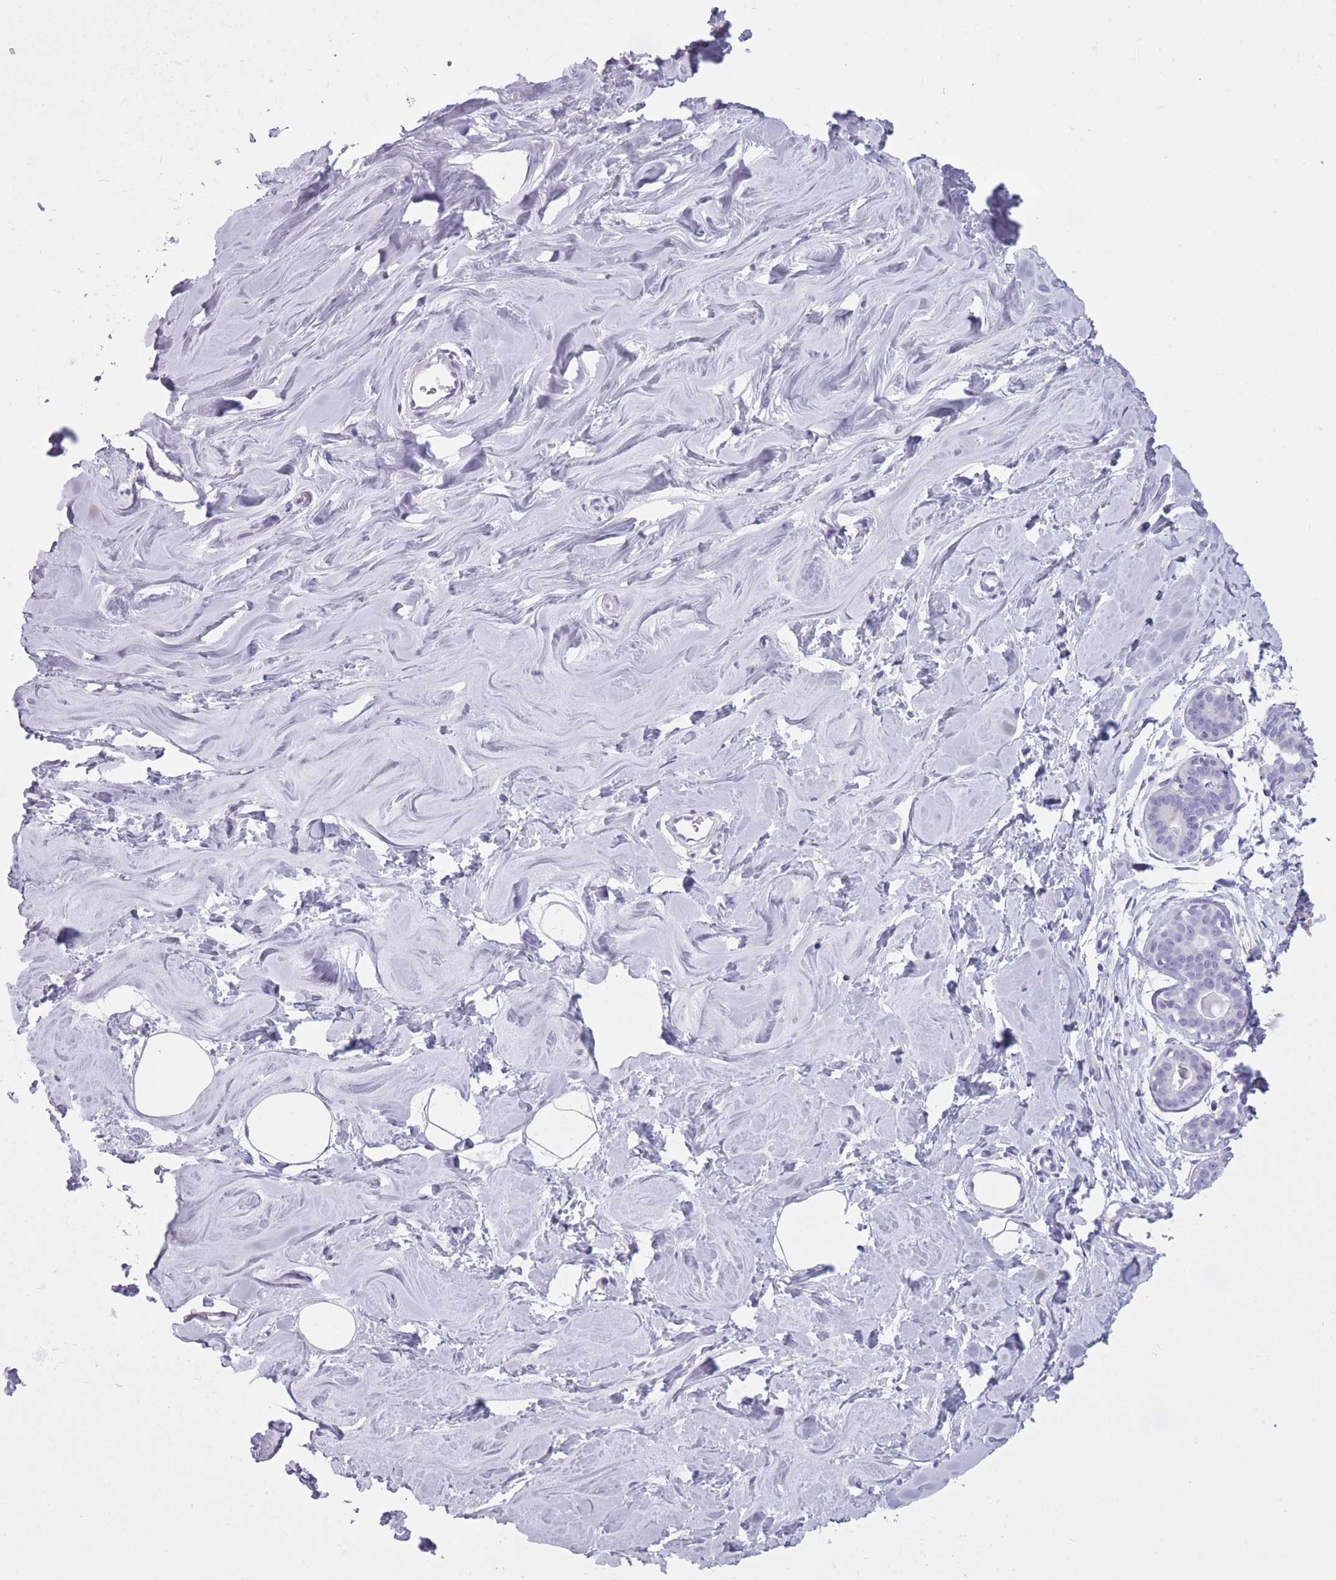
{"staining": {"intensity": "negative", "quantity": "none", "location": "none"}, "tissue": "breast", "cell_type": "Adipocytes", "image_type": "normal", "snomed": [{"axis": "morphology", "description": "Normal tissue, NOS"}, {"axis": "topography", "description": "Breast"}], "caption": "Immunohistochemistry image of benign breast: breast stained with DAB (3,3'-diaminobenzidine) demonstrates no significant protein expression in adipocytes.", "gene": "GOLGA6A", "patient": {"sex": "female", "age": 25}}